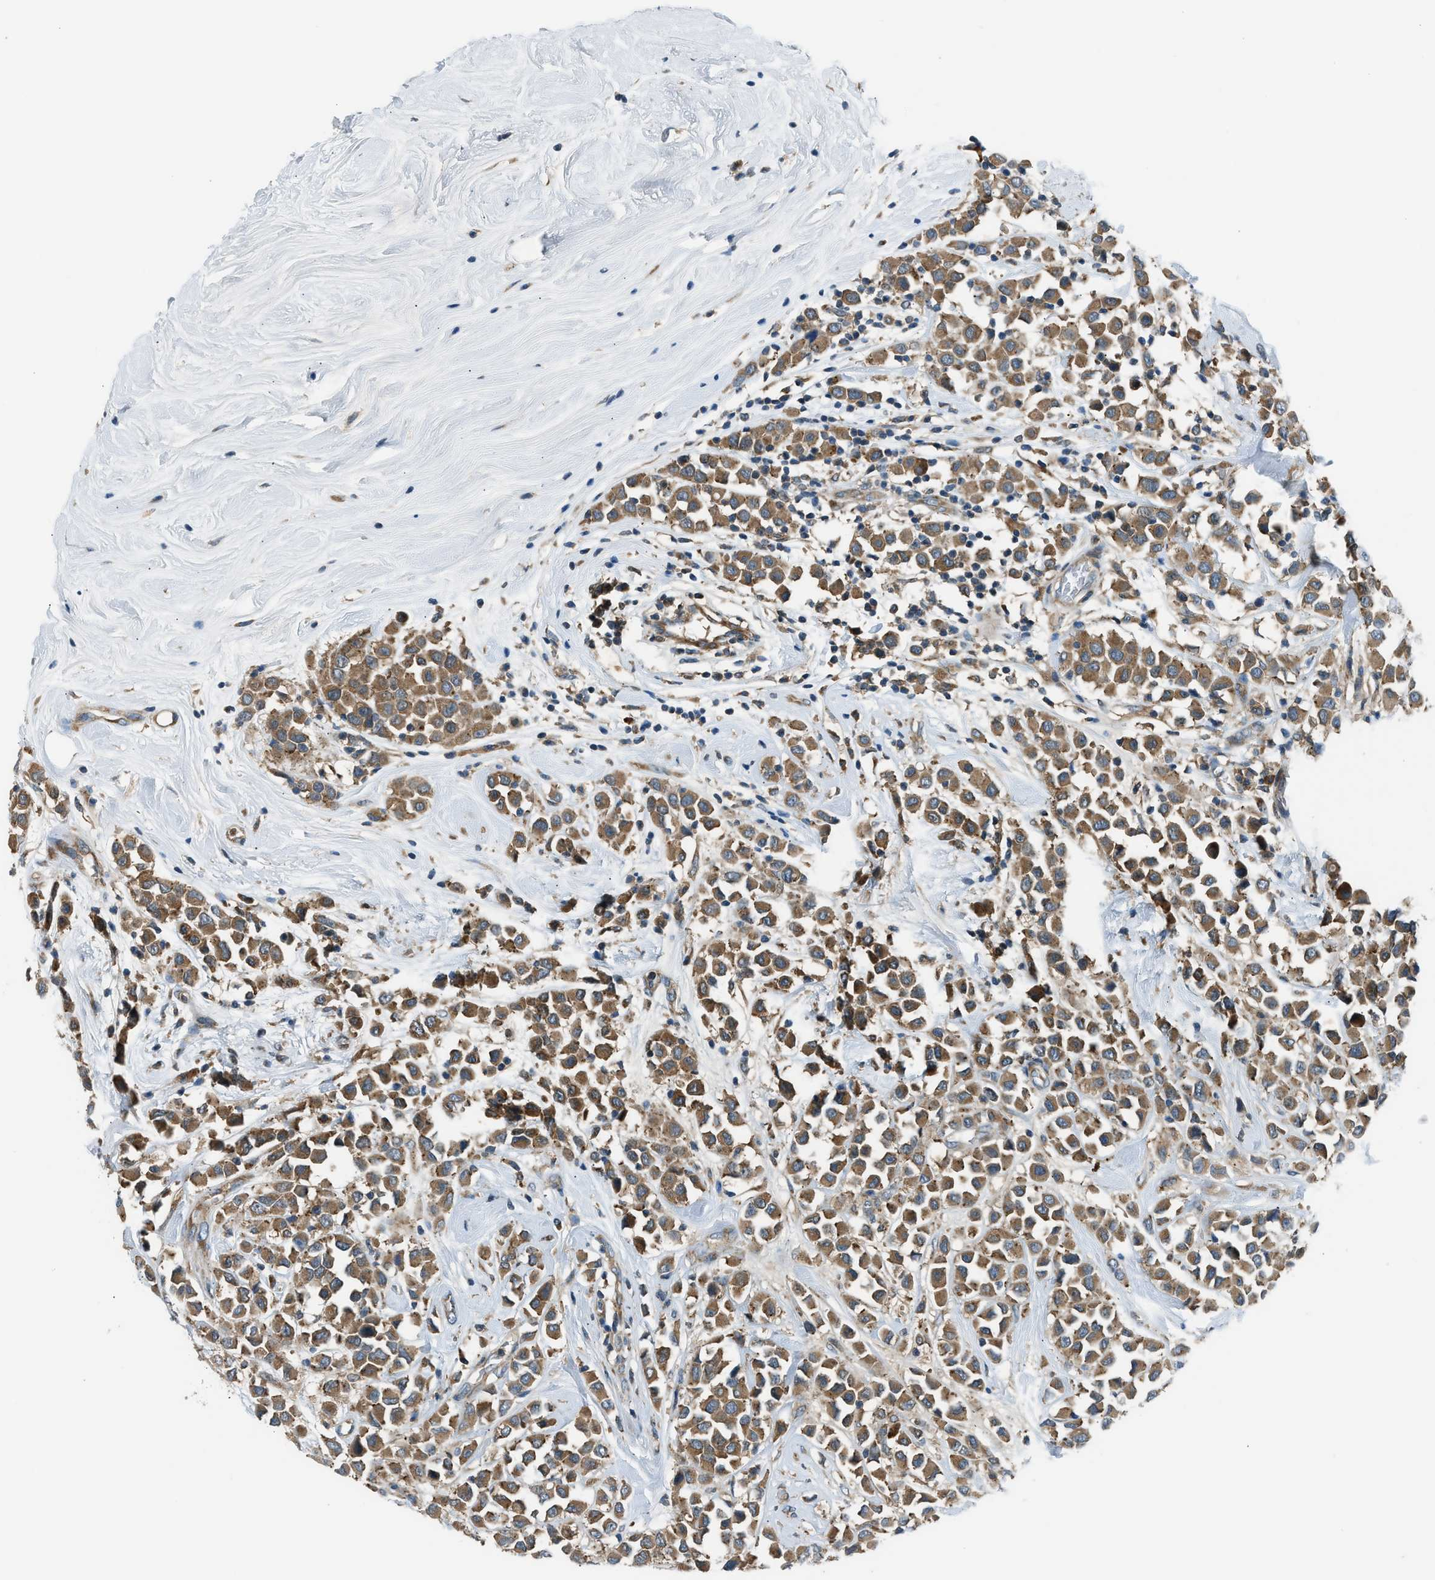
{"staining": {"intensity": "moderate", "quantity": ">75%", "location": "cytoplasmic/membranous"}, "tissue": "breast cancer", "cell_type": "Tumor cells", "image_type": "cancer", "snomed": [{"axis": "morphology", "description": "Duct carcinoma"}, {"axis": "topography", "description": "Breast"}], "caption": "A brown stain shows moderate cytoplasmic/membranous positivity of a protein in intraductal carcinoma (breast) tumor cells.", "gene": "EDARADD", "patient": {"sex": "female", "age": 61}}